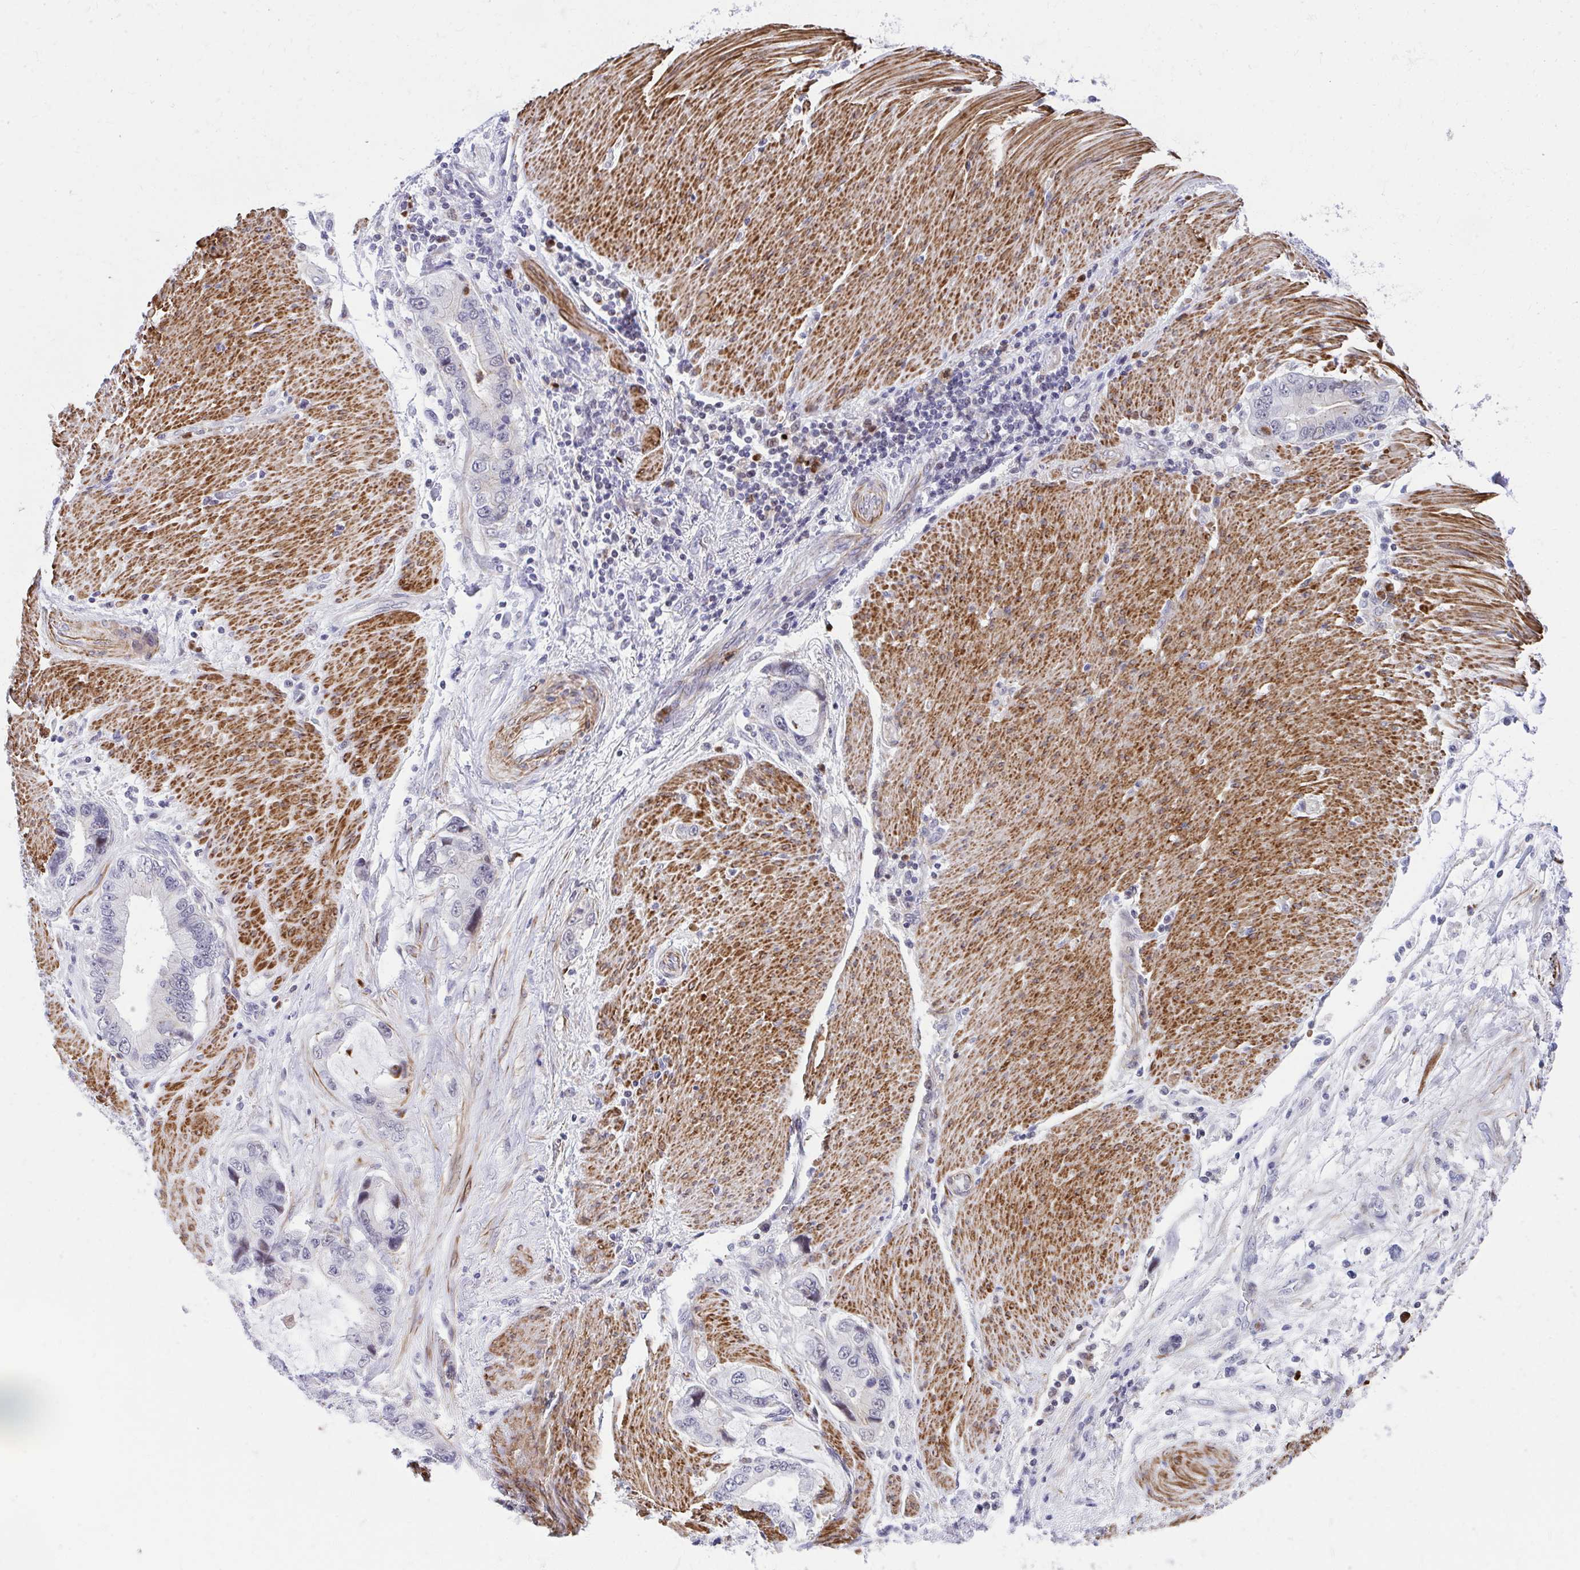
{"staining": {"intensity": "negative", "quantity": "none", "location": "none"}, "tissue": "stomach cancer", "cell_type": "Tumor cells", "image_type": "cancer", "snomed": [{"axis": "morphology", "description": "Adenocarcinoma, NOS"}, {"axis": "topography", "description": "Pancreas"}, {"axis": "topography", "description": "Stomach, upper"}], "caption": "Stomach adenocarcinoma was stained to show a protein in brown. There is no significant expression in tumor cells. (Immunohistochemistry (ihc), brightfield microscopy, high magnification).", "gene": "CSTB", "patient": {"sex": "male", "age": 77}}